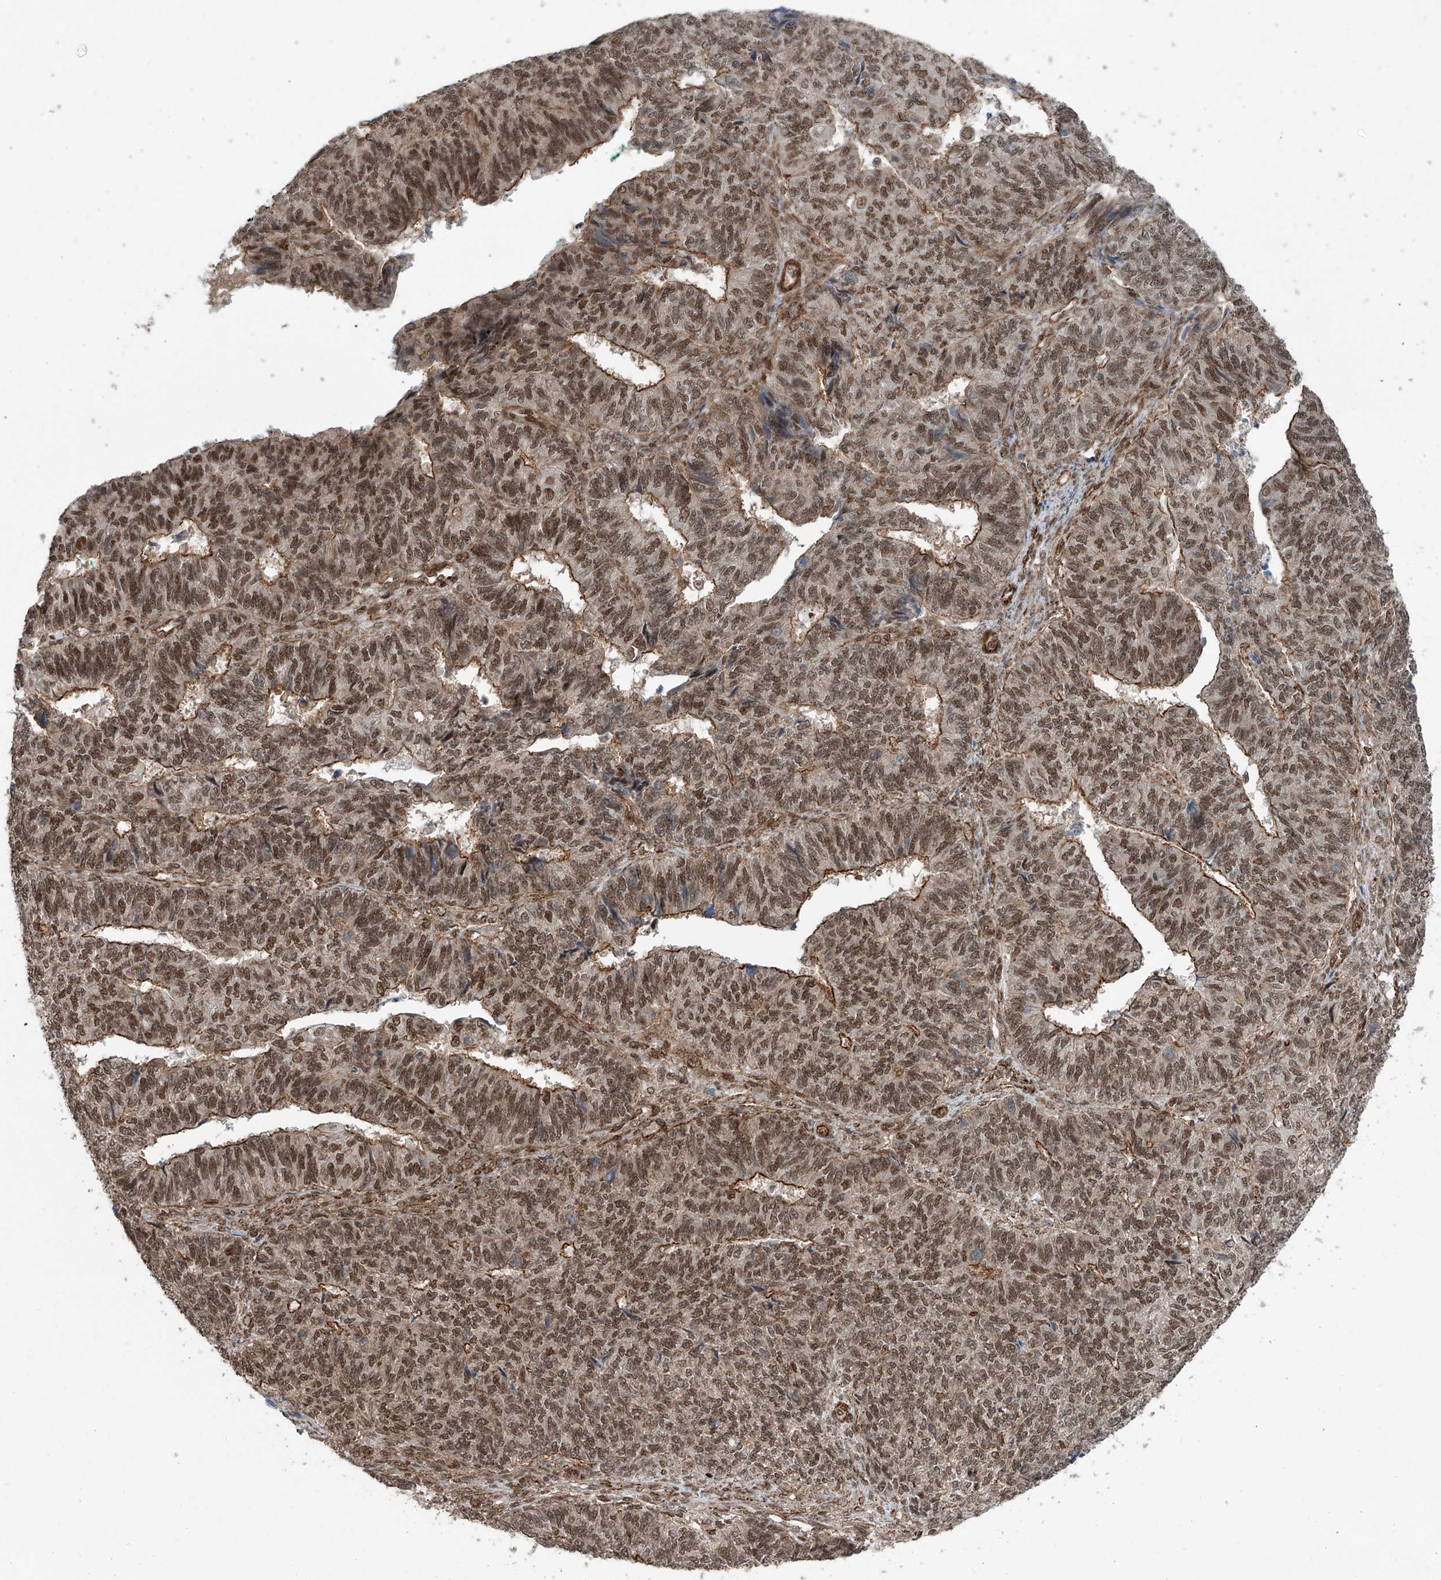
{"staining": {"intensity": "moderate", "quantity": ">75%", "location": "cytoplasmic/membranous,nuclear"}, "tissue": "endometrial cancer", "cell_type": "Tumor cells", "image_type": "cancer", "snomed": [{"axis": "morphology", "description": "Adenocarcinoma, NOS"}, {"axis": "topography", "description": "Endometrium"}], "caption": "Immunohistochemical staining of human endometrial cancer displays medium levels of moderate cytoplasmic/membranous and nuclear protein expression in about >75% of tumor cells. The protein is stained brown, and the nuclei are stained in blue (DAB IHC with brightfield microscopy, high magnification).", "gene": "SDE2", "patient": {"sex": "female", "age": 32}}